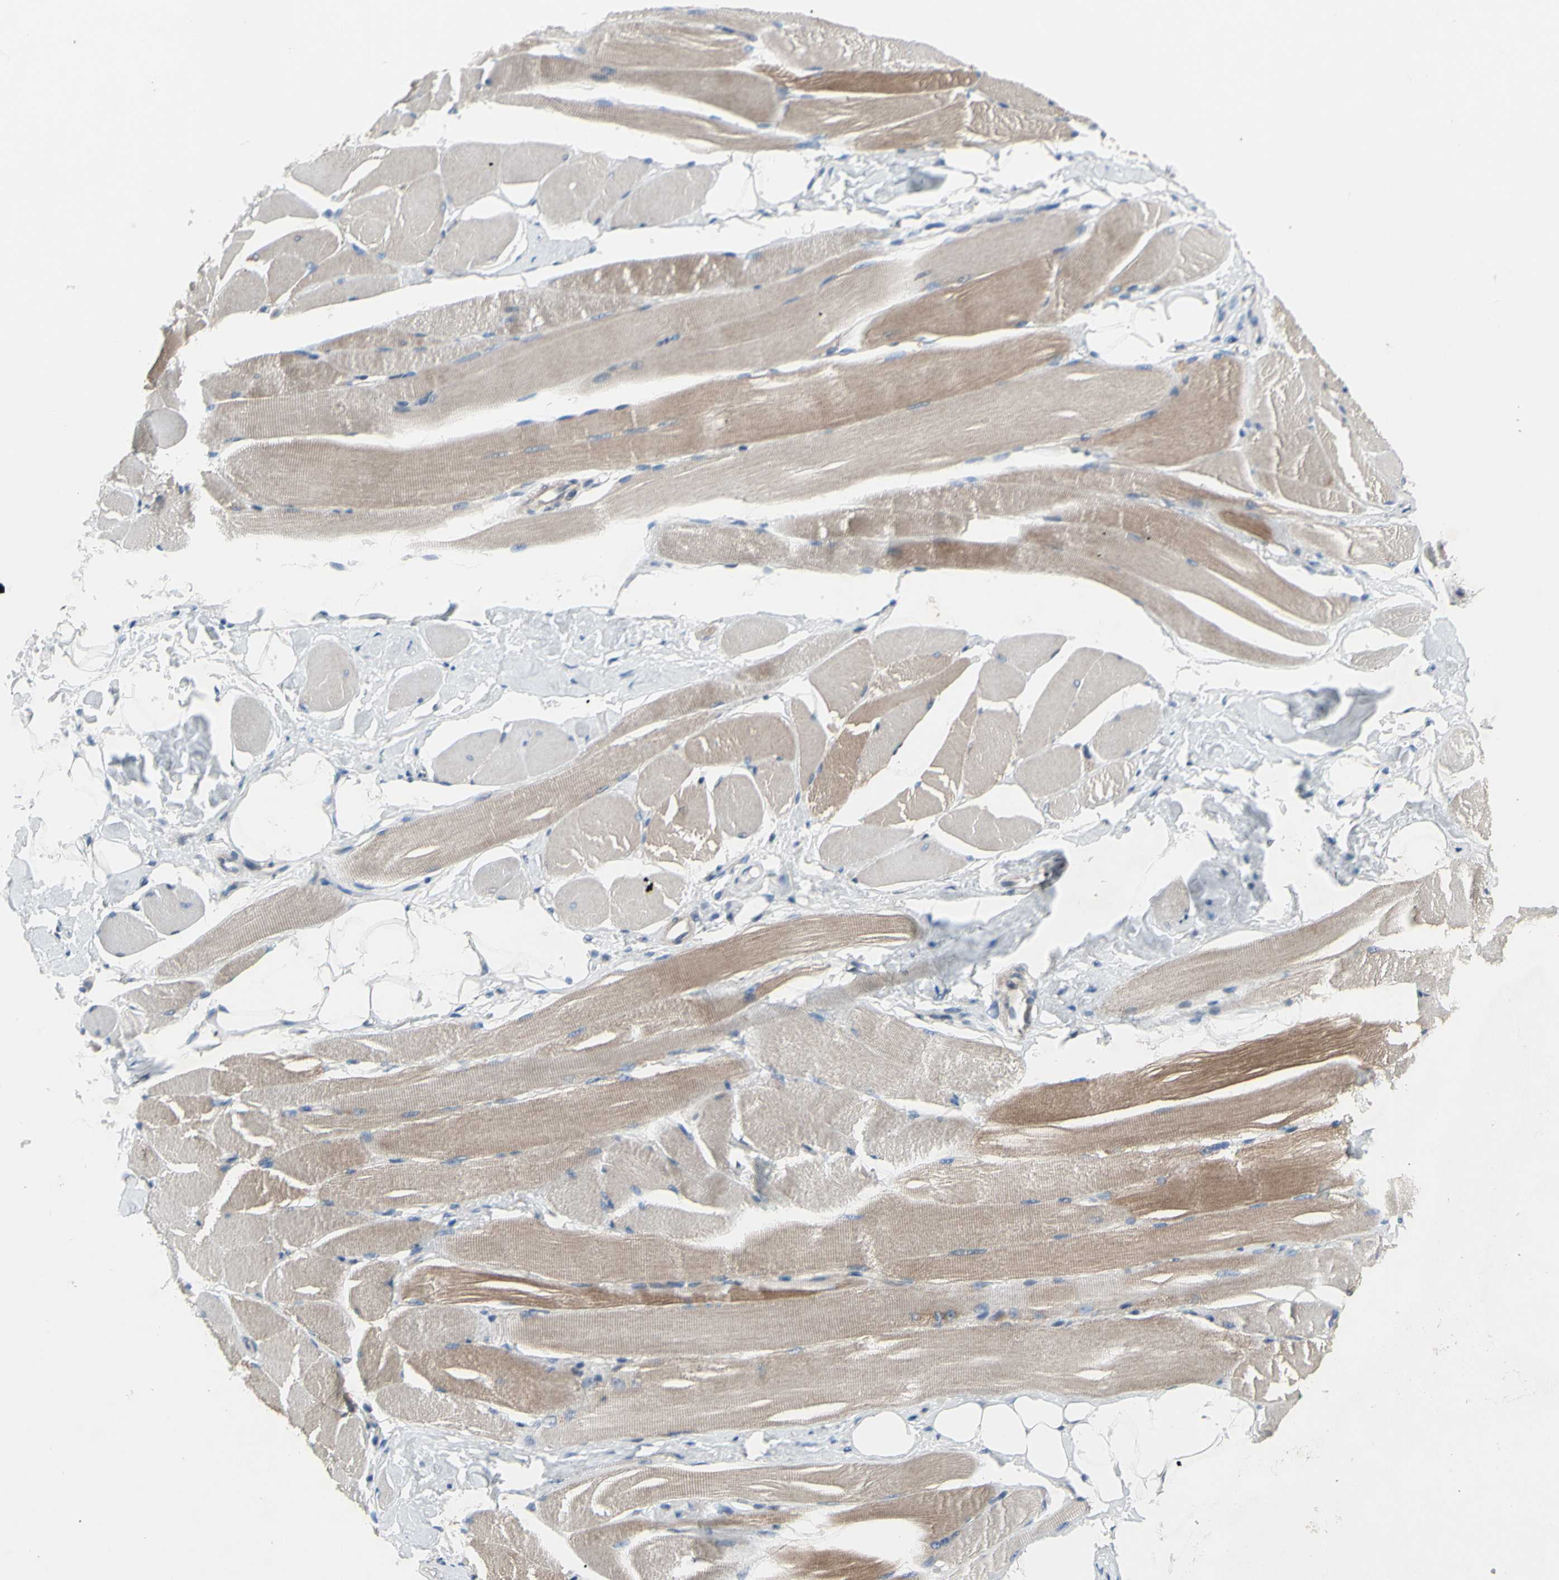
{"staining": {"intensity": "moderate", "quantity": ">75%", "location": "cytoplasmic/membranous"}, "tissue": "skeletal muscle", "cell_type": "Myocytes", "image_type": "normal", "snomed": [{"axis": "morphology", "description": "Normal tissue, NOS"}, {"axis": "topography", "description": "Skeletal muscle"}, {"axis": "topography", "description": "Peripheral nerve tissue"}], "caption": "Protein staining of unremarkable skeletal muscle demonstrates moderate cytoplasmic/membranous staining in about >75% of myocytes. Immunohistochemistry (ihc) stains the protein in brown and the nuclei are stained blue.", "gene": "GRAMD2B", "patient": {"sex": "female", "age": 84}}